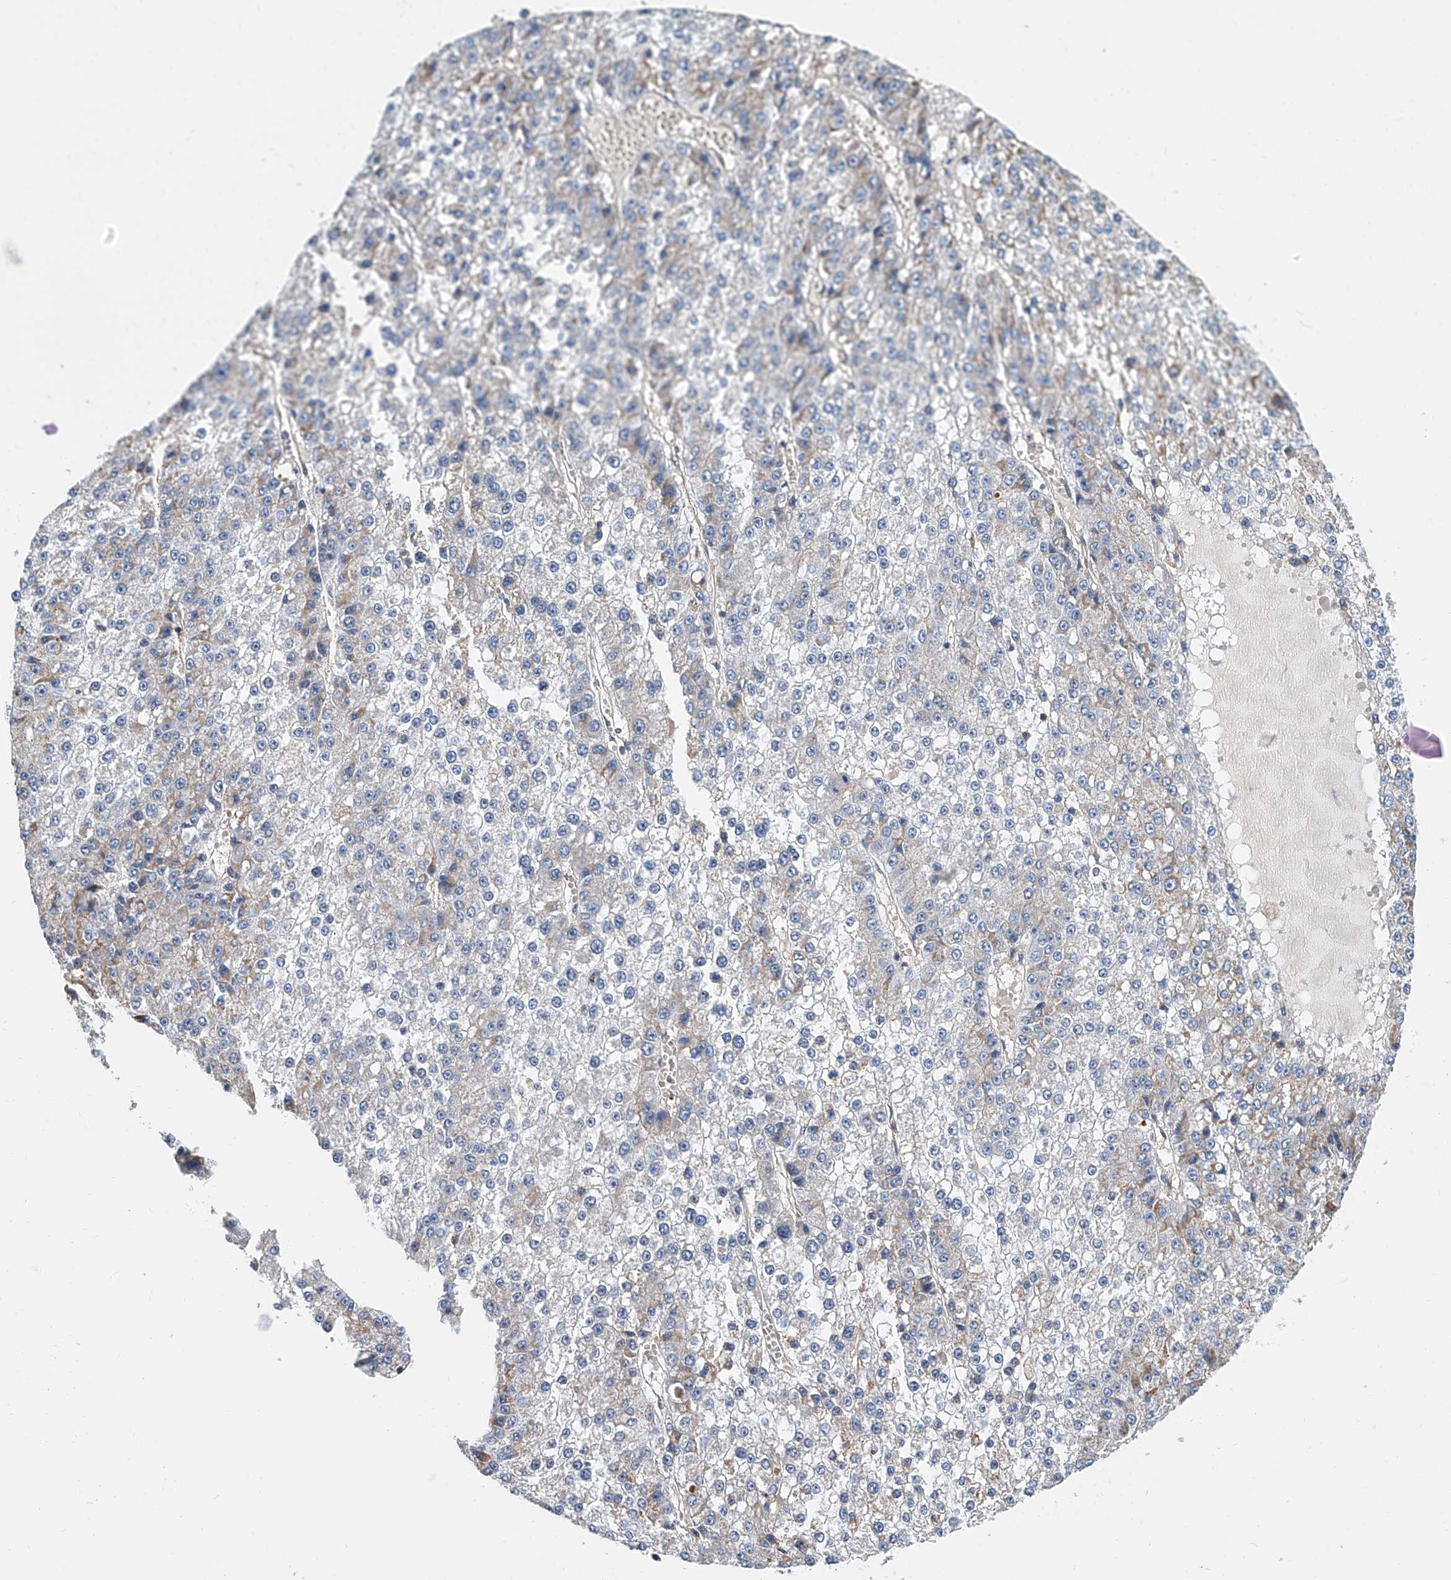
{"staining": {"intensity": "negative", "quantity": "none", "location": "none"}, "tissue": "liver cancer", "cell_type": "Tumor cells", "image_type": "cancer", "snomed": [{"axis": "morphology", "description": "Carcinoma, Hepatocellular, NOS"}, {"axis": "topography", "description": "Liver"}], "caption": "An immunohistochemistry micrograph of liver cancer (hepatocellular carcinoma) is shown. There is no staining in tumor cells of liver cancer (hepatocellular carcinoma).", "gene": "CD200", "patient": {"sex": "female", "age": 73}}